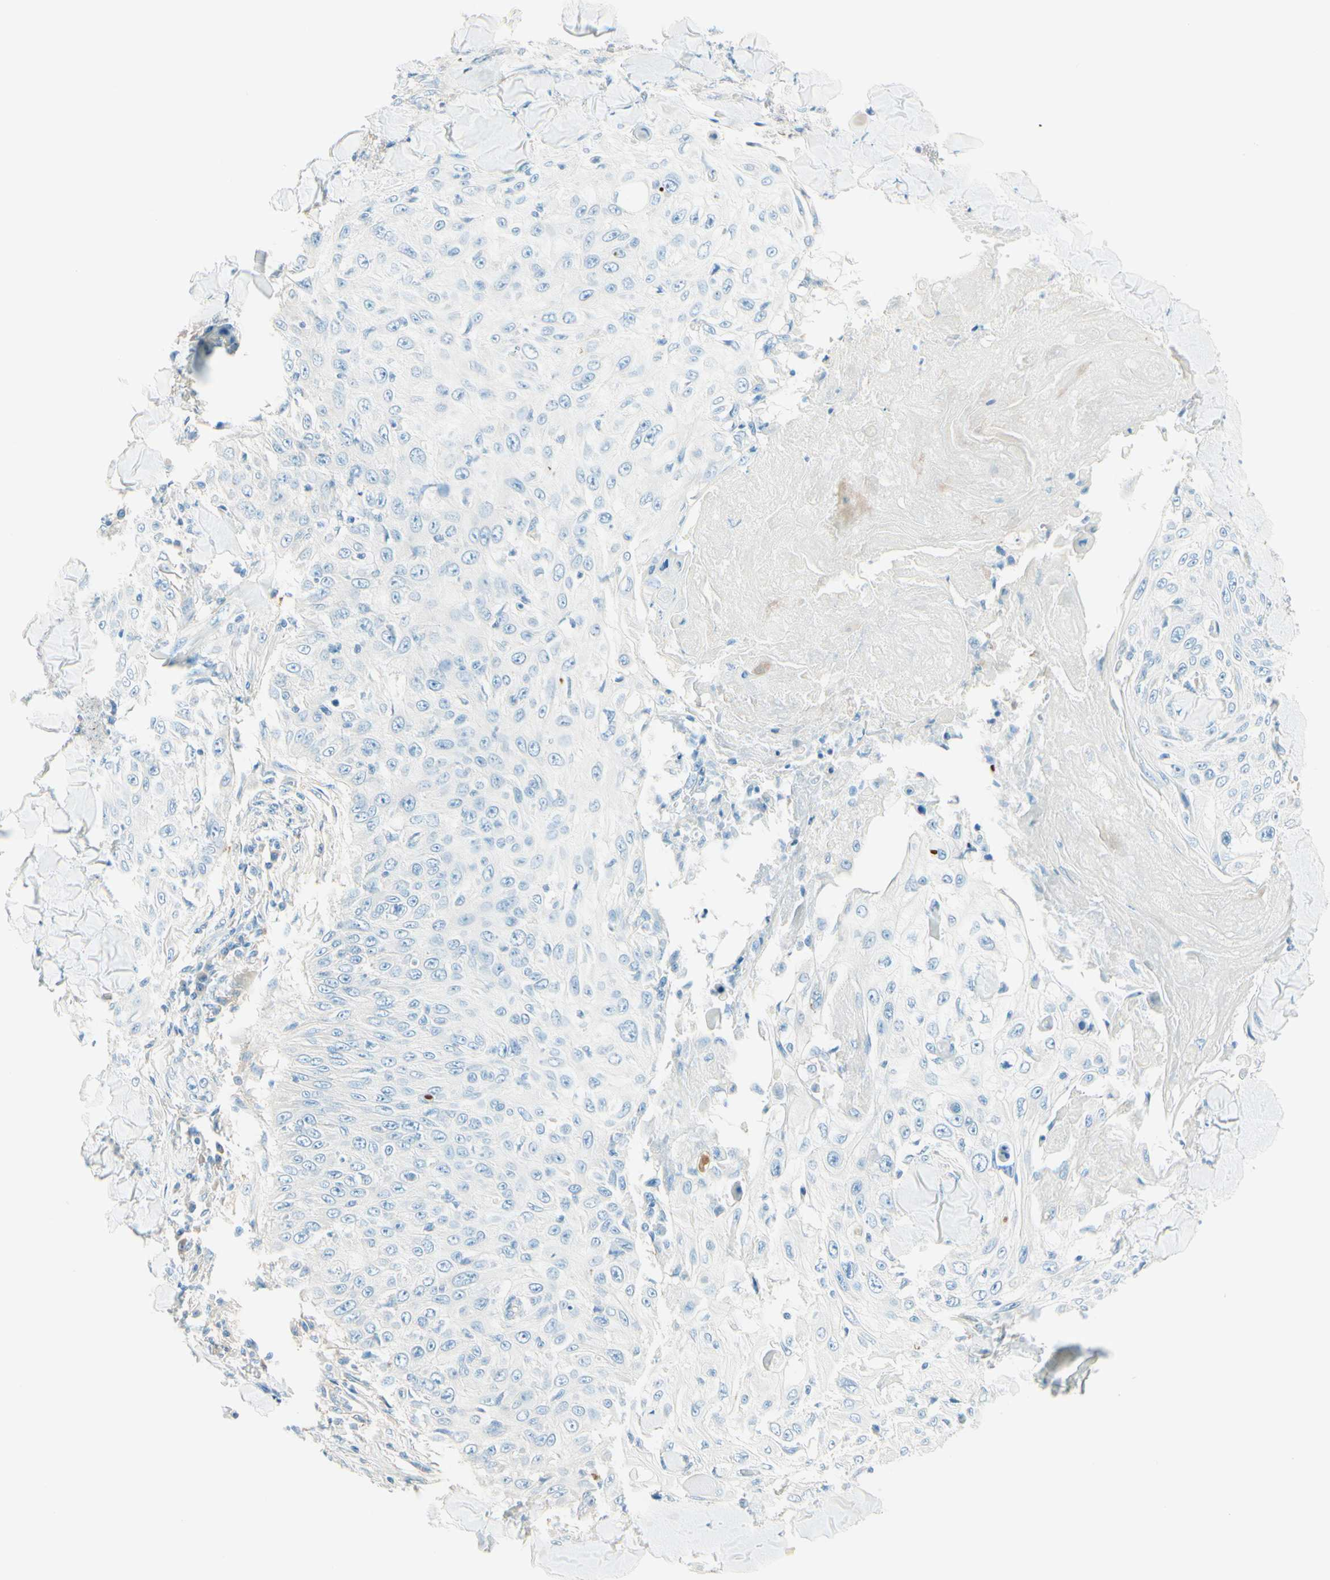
{"staining": {"intensity": "negative", "quantity": "none", "location": "none"}, "tissue": "skin cancer", "cell_type": "Tumor cells", "image_type": "cancer", "snomed": [{"axis": "morphology", "description": "Squamous cell carcinoma, NOS"}, {"axis": "topography", "description": "Skin"}], "caption": "An image of human skin cancer (squamous cell carcinoma) is negative for staining in tumor cells.", "gene": "NCBP2L", "patient": {"sex": "male", "age": 86}}